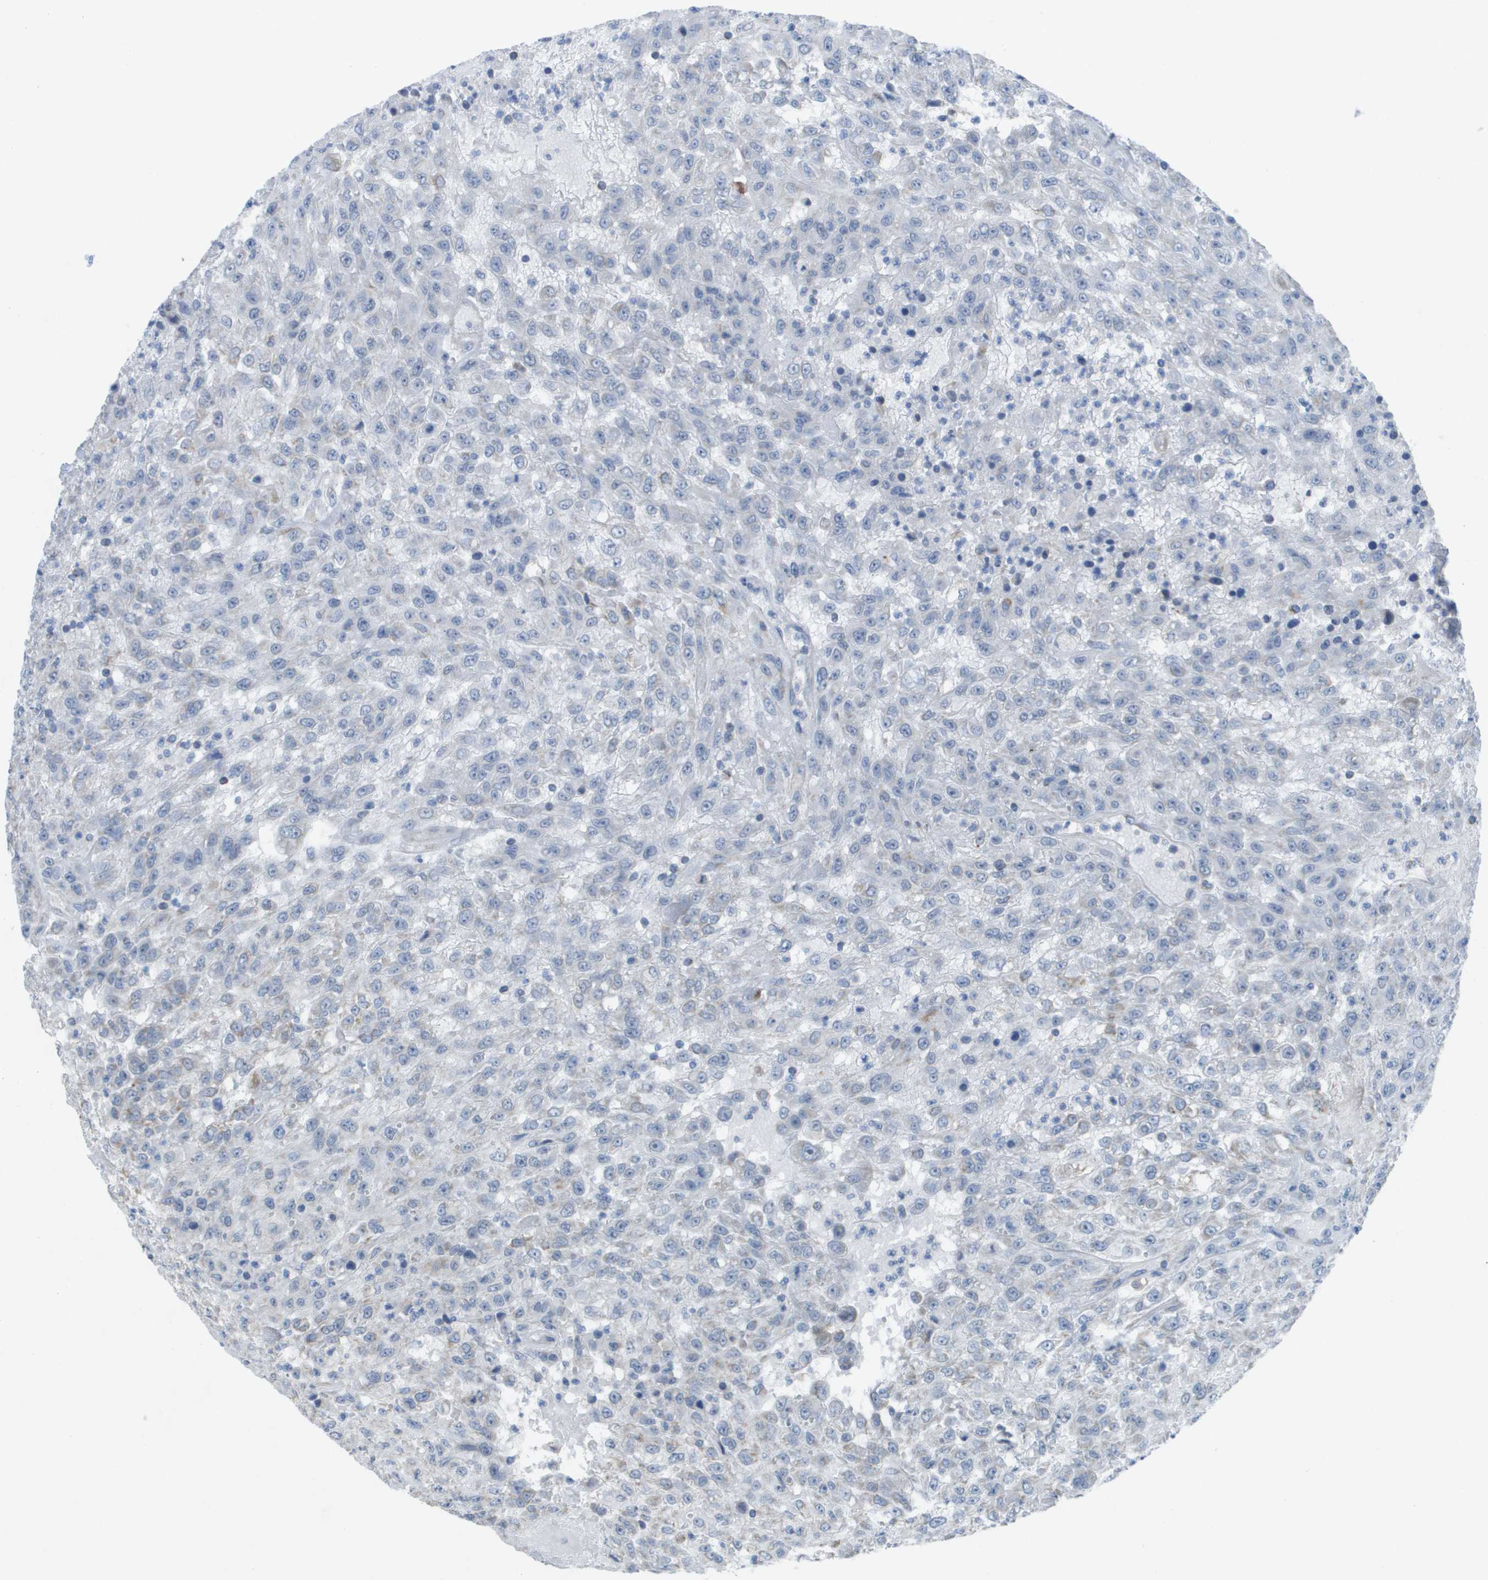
{"staining": {"intensity": "negative", "quantity": "none", "location": "none"}, "tissue": "urothelial cancer", "cell_type": "Tumor cells", "image_type": "cancer", "snomed": [{"axis": "morphology", "description": "Urothelial carcinoma, High grade"}, {"axis": "topography", "description": "Urinary bladder"}], "caption": "IHC histopathology image of human urothelial cancer stained for a protein (brown), which reveals no expression in tumor cells.", "gene": "TMEM223", "patient": {"sex": "male", "age": 46}}